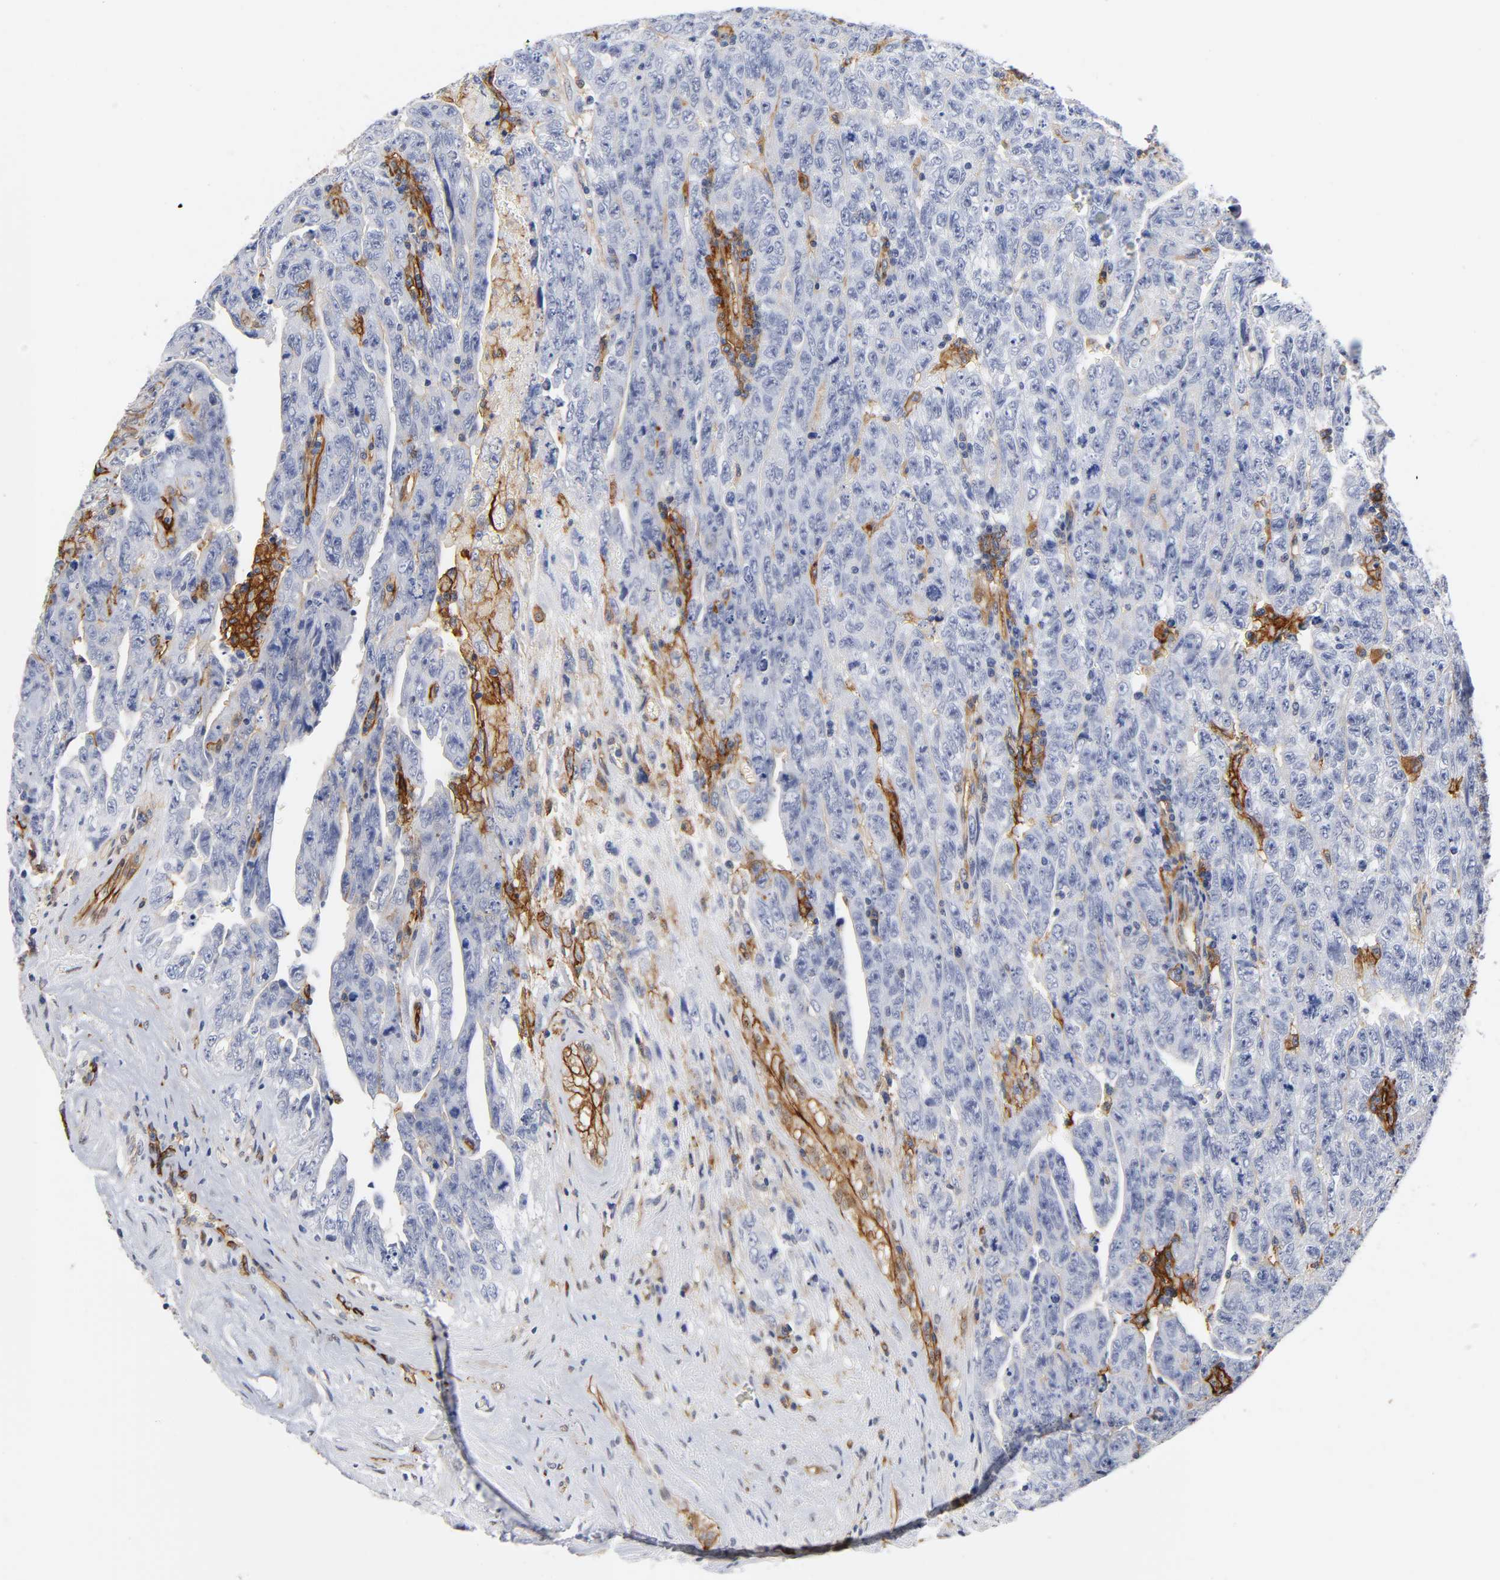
{"staining": {"intensity": "moderate", "quantity": "<25%", "location": "cytoplasmic/membranous"}, "tissue": "testis cancer", "cell_type": "Tumor cells", "image_type": "cancer", "snomed": [{"axis": "morphology", "description": "Carcinoma, Embryonal, NOS"}, {"axis": "topography", "description": "Testis"}], "caption": "This histopathology image demonstrates IHC staining of human testis embryonal carcinoma, with low moderate cytoplasmic/membranous expression in about <25% of tumor cells.", "gene": "ICAM1", "patient": {"sex": "male", "age": 28}}